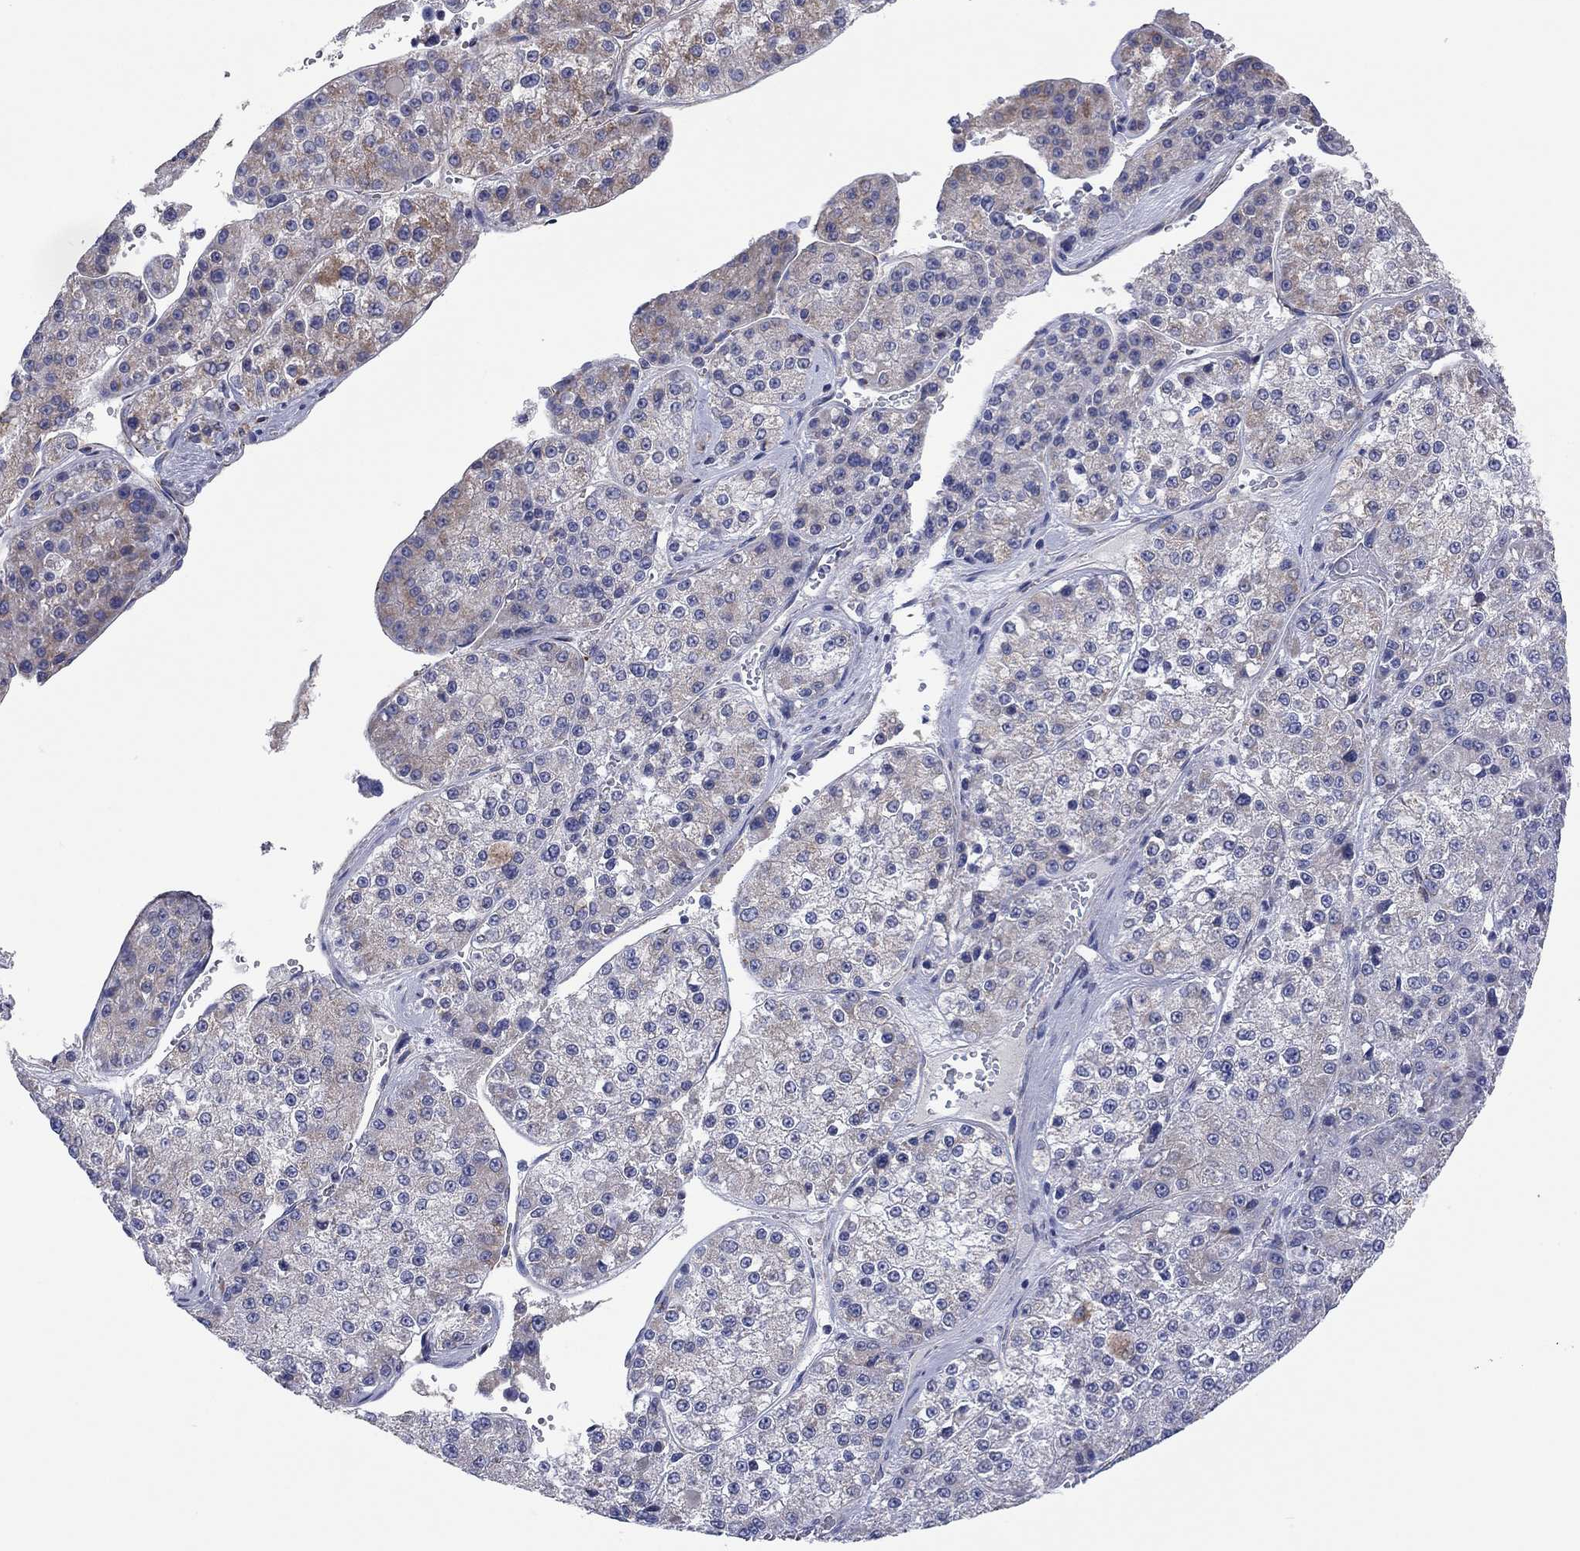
{"staining": {"intensity": "moderate", "quantity": "<25%", "location": "cytoplasmic/membranous"}, "tissue": "liver cancer", "cell_type": "Tumor cells", "image_type": "cancer", "snomed": [{"axis": "morphology", "description": "Carcinoma, Hepatocellular, NOS"}, {"axis": "topography", "description": "Liver"}], "caption": "Immunohistochemistry (DAB (3,3'-diaminobenzidine)) staining of human hepatocellular carcinoma (liver) exhibits moderate cytoplasmic/membranous protein expression in approximately <25% of tumor cells.", "gene": "MGST3", "patient": {"sex": "female", "age": 73}}